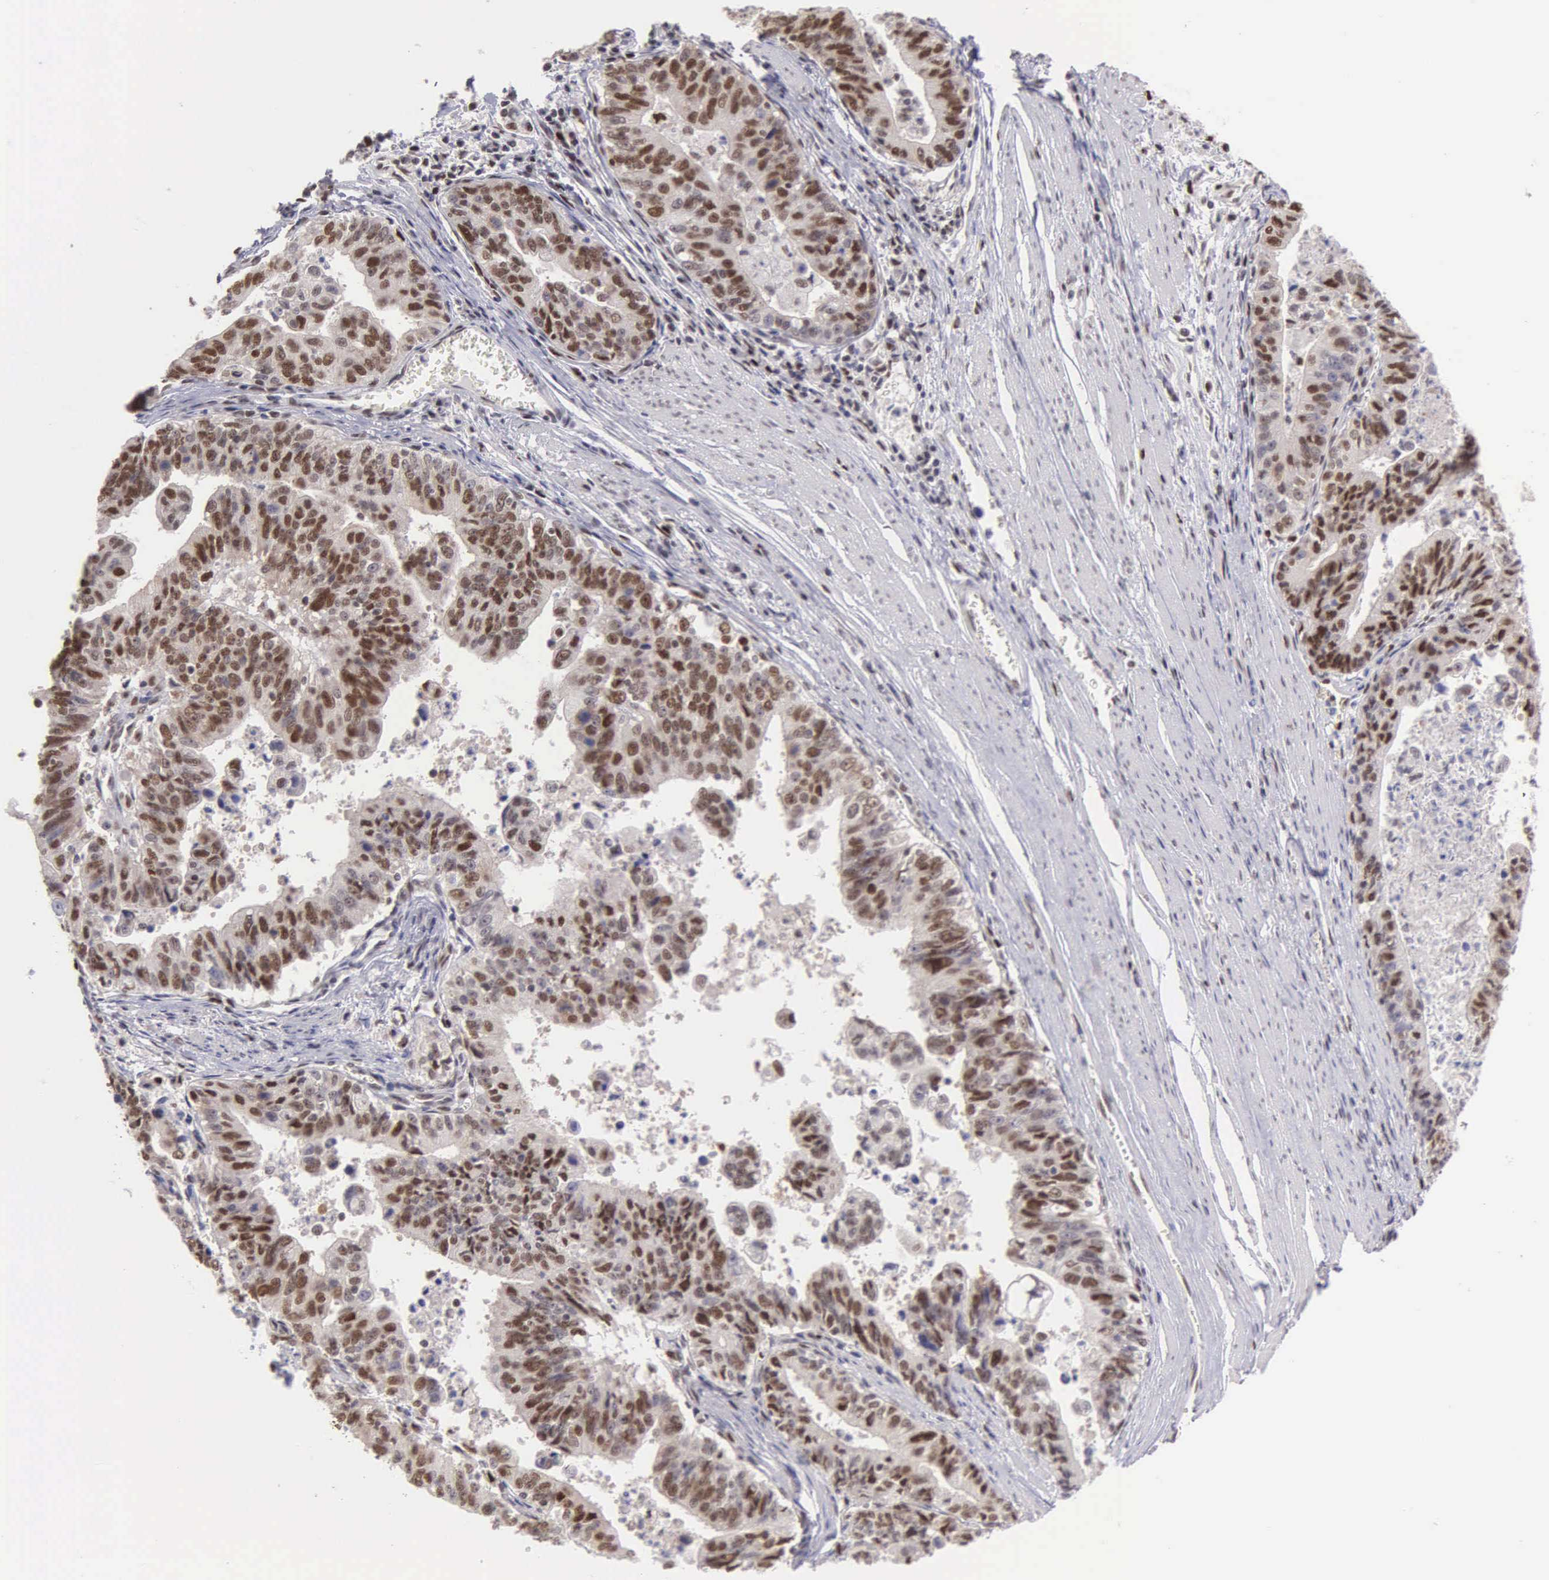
{"staining": {"intensity": "moderate", "quantity": ">75%", "location": "nuclear"}, "tissue": "stomach cancer", "cell_type": "Tumor cells", "image_type": "cancer", "snomed": [{"axis": "morphology", "description": "Adenocarcinoma, NOS"}, {"axis": "topography", "description": "Stomach, upper"}], "caption": "Stomach adenocarcinoma stained for a protein (brown) exhibits moderate nuclear positive positivity in about >75% of tumor cells.", "gene": "UBR7", "patient": {"sex": "female", "age": 50}}